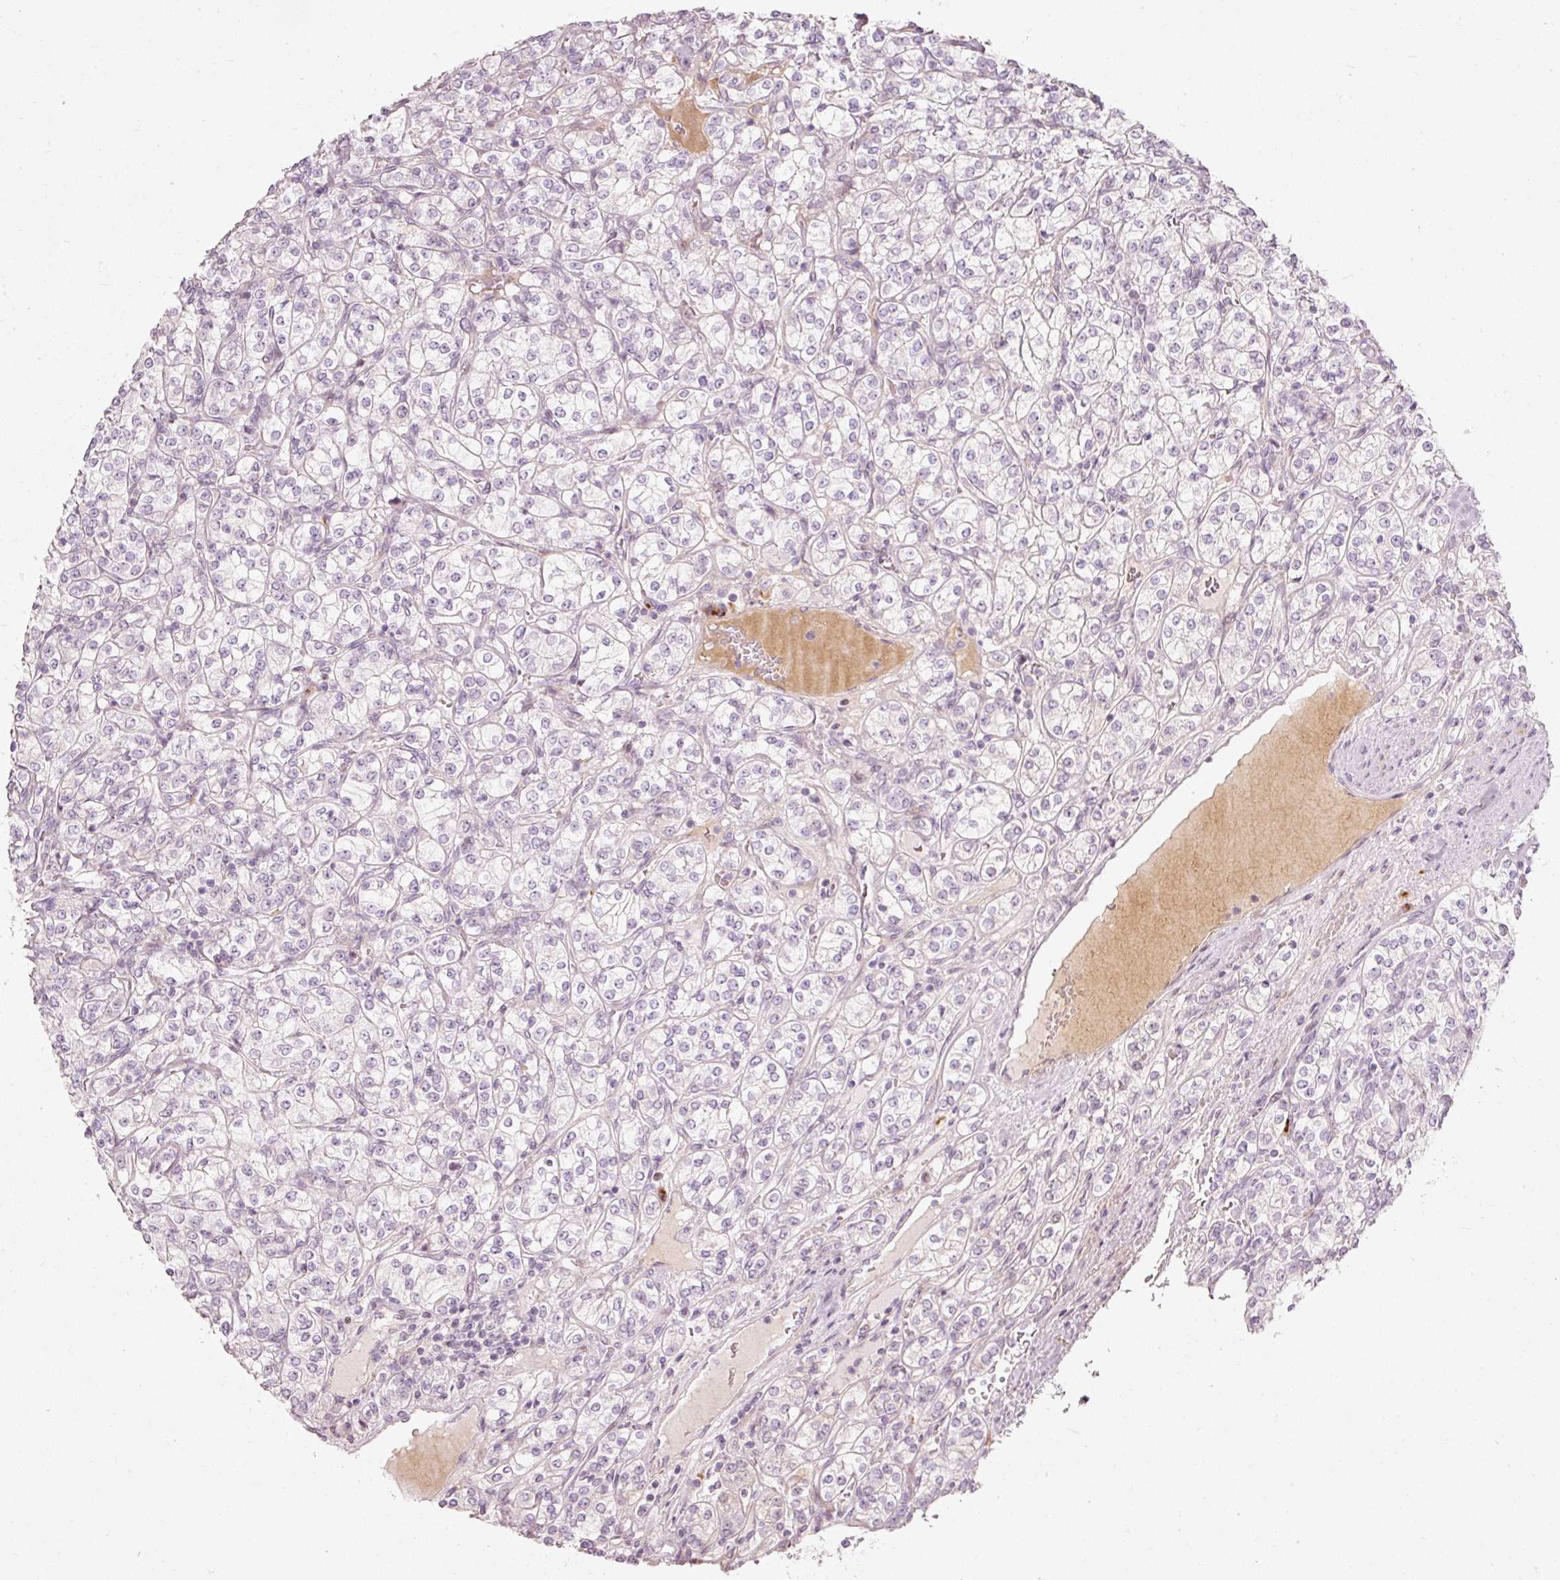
{"staining": {"intensity": "negative", "quantity": "none", "location": "none"}, "tissue": "renal cancer", "cell_type": "Tumor cells", "image_type": "cancer", "snomed": [{"axis": "morphology", "description": "Adenocarcinoma, NOS"}, {"axis": "topography", "description": "Kidney"}], "caption": "Tumor cells show no significant protein staining in renal adenocarcinoma. The staining is performed using DAB (3,3'-diaminobenzidine) brown chromogen with nuclei counter-stained in using hematoxylin.", "gene": "SLC20A1", "patient": {"sex": "male", "age": 77}}